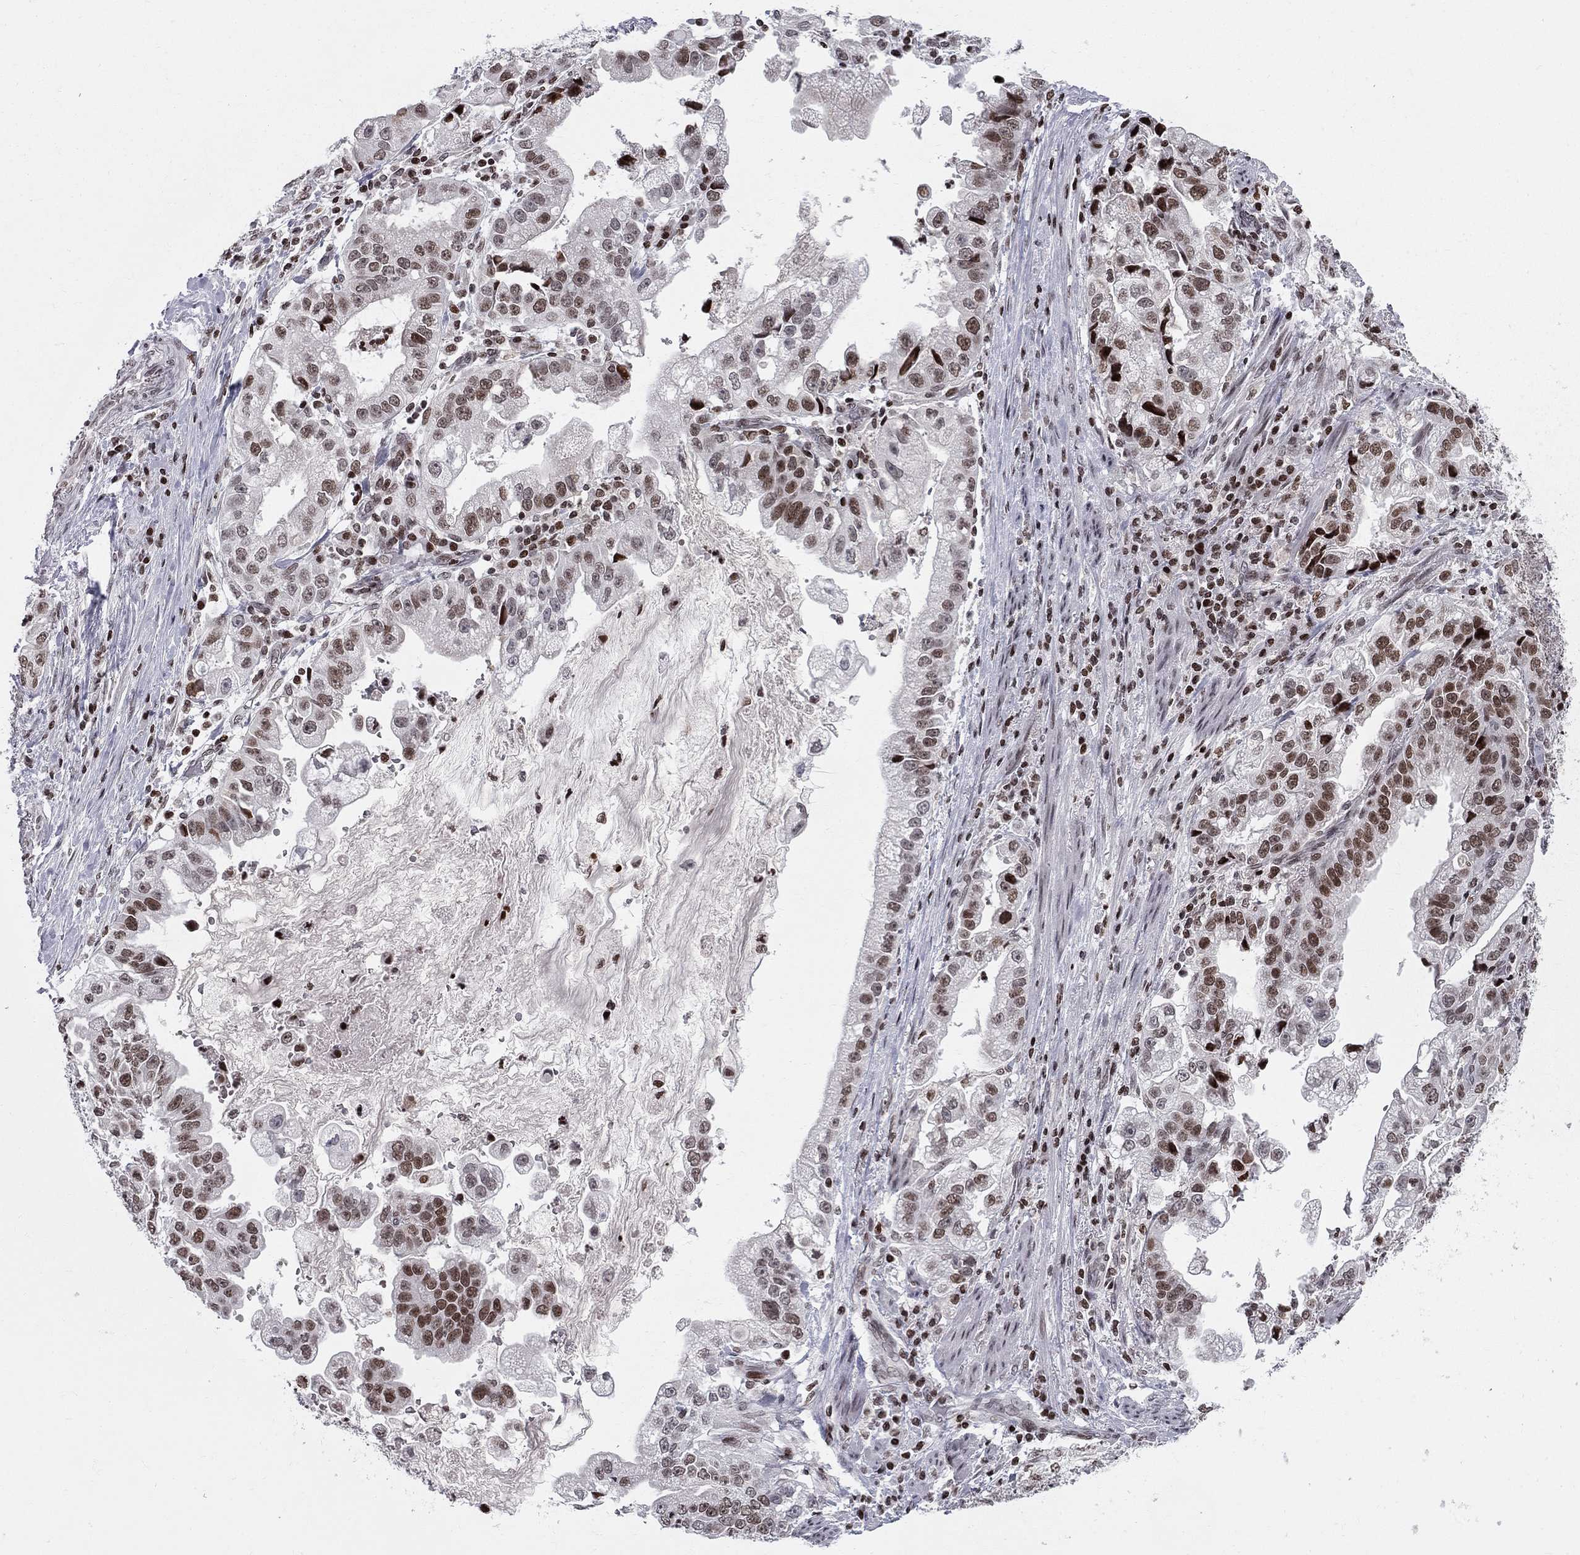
{"staining": {"intensity": "strong", "quantity": ">75%", "location": "nuclear"}, "tissue": "stomach cancer", "cell_type": "Tumor cells", "image_type": "cancer", "snomed": [{"axis": "morphology", "description": "Adenocarcinoma, NOS"}, {"axis": "topography", "description": "Stomach"}], "caption": "Tumor cells display high levels of strong nuclear positivity in approximately >75% of cells in human adenocarcinoma (stomach). (DAB (3,3'-diaminobenzidine) IHC with brightfield microscopy, high magnification).", "gene": "RNASEH2C", "patient": {"sex": "male", "age": 59}}